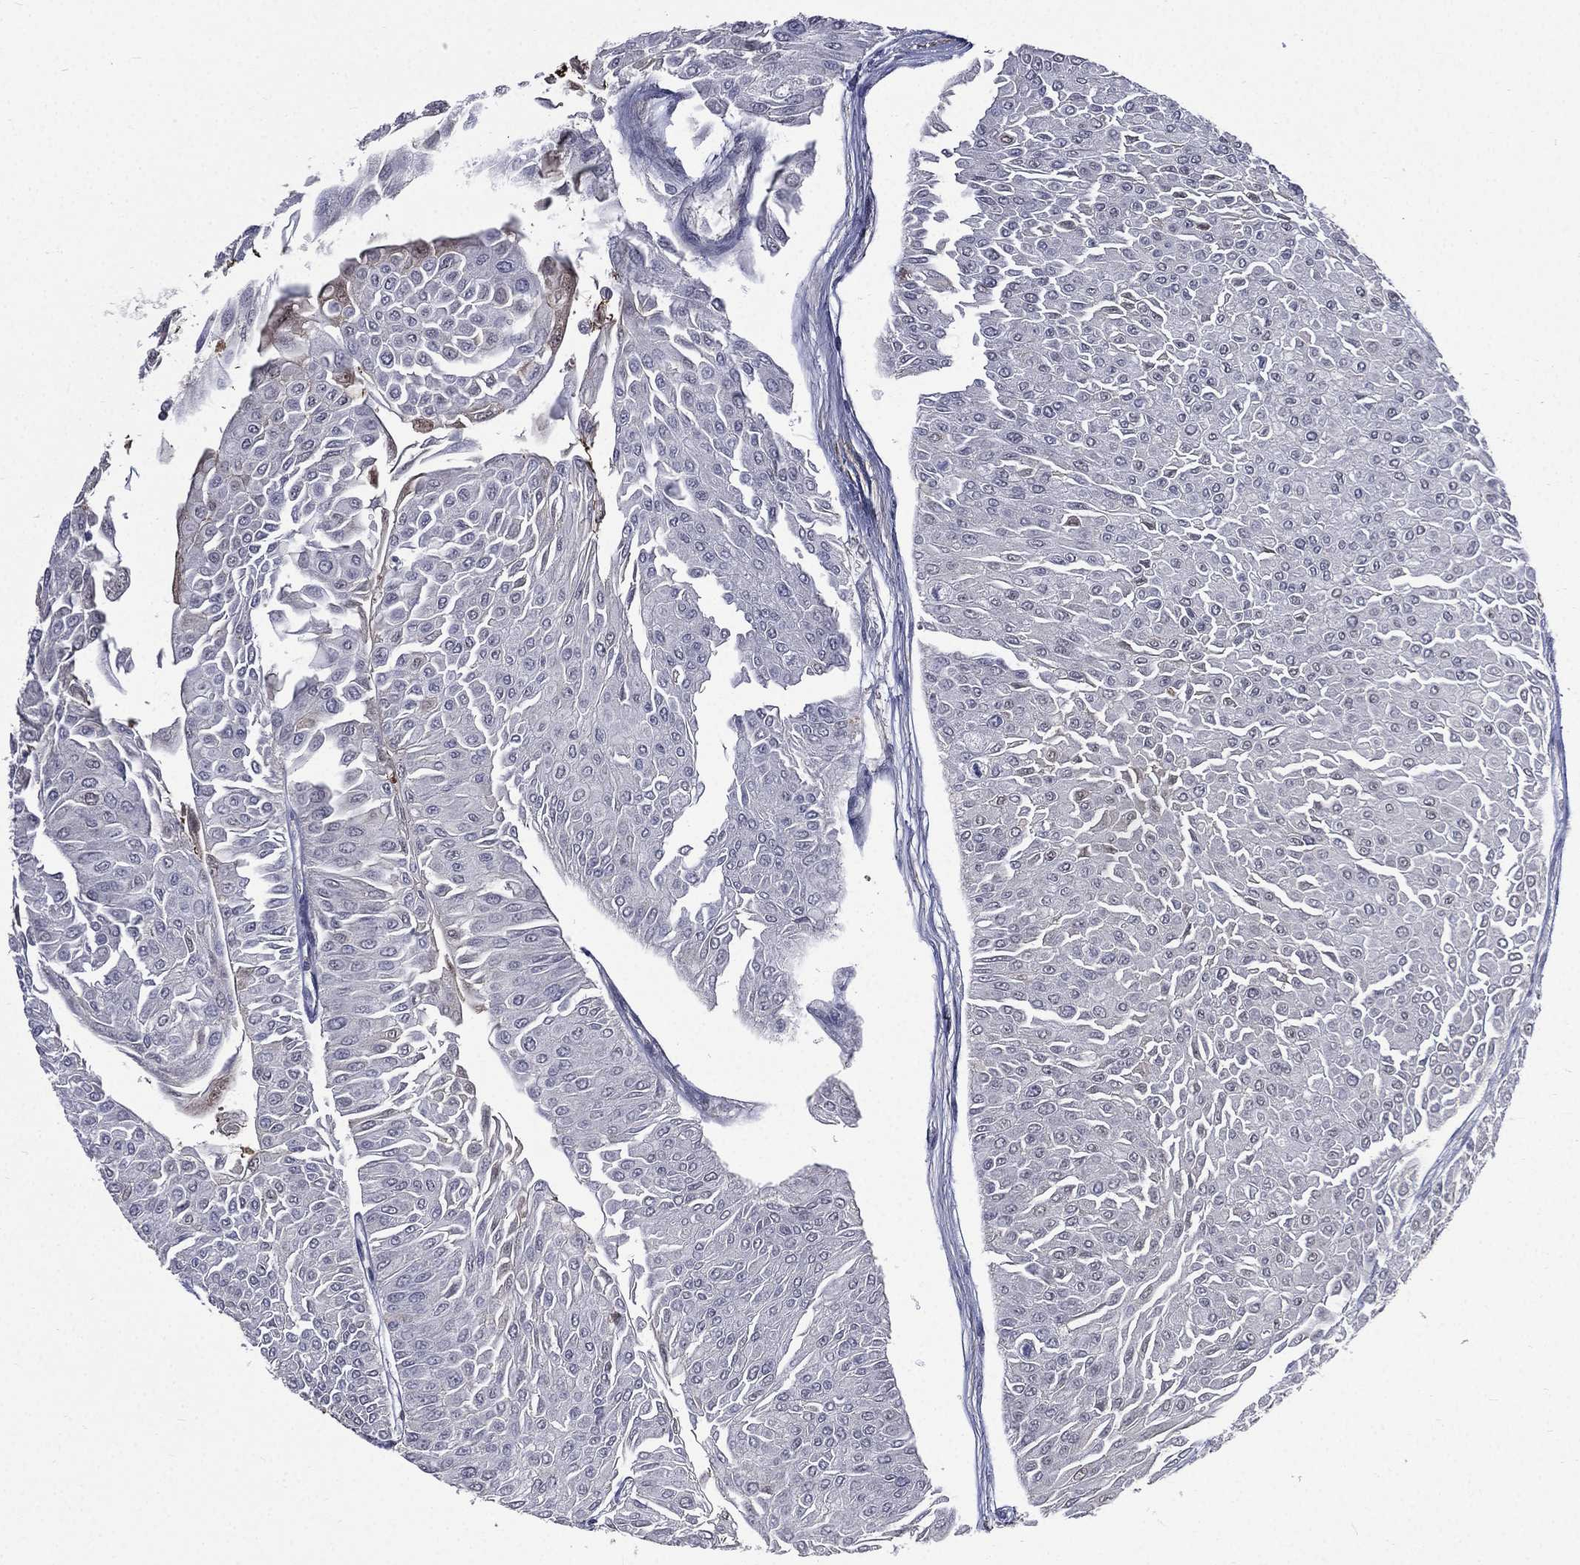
{"staining": {"intensity": "negative", "quantity": "none", "location": "none"}, "tissue": "urothelial cancer", "cell_type": "Tumor cells", "image_type": "cancer", "snomed": [{"axis": "morphology", "description": "Urothelial carcinoma, Low grade"}, {"axis": "topography", "description": "Urinary bladder"}], "caption": "A high-resolution image shows IHC staining of urothelial cancer, which reveals no significant expression in tumor cells.", "gene": "FGG", "patient": {"sex": "male", "age": 67}}